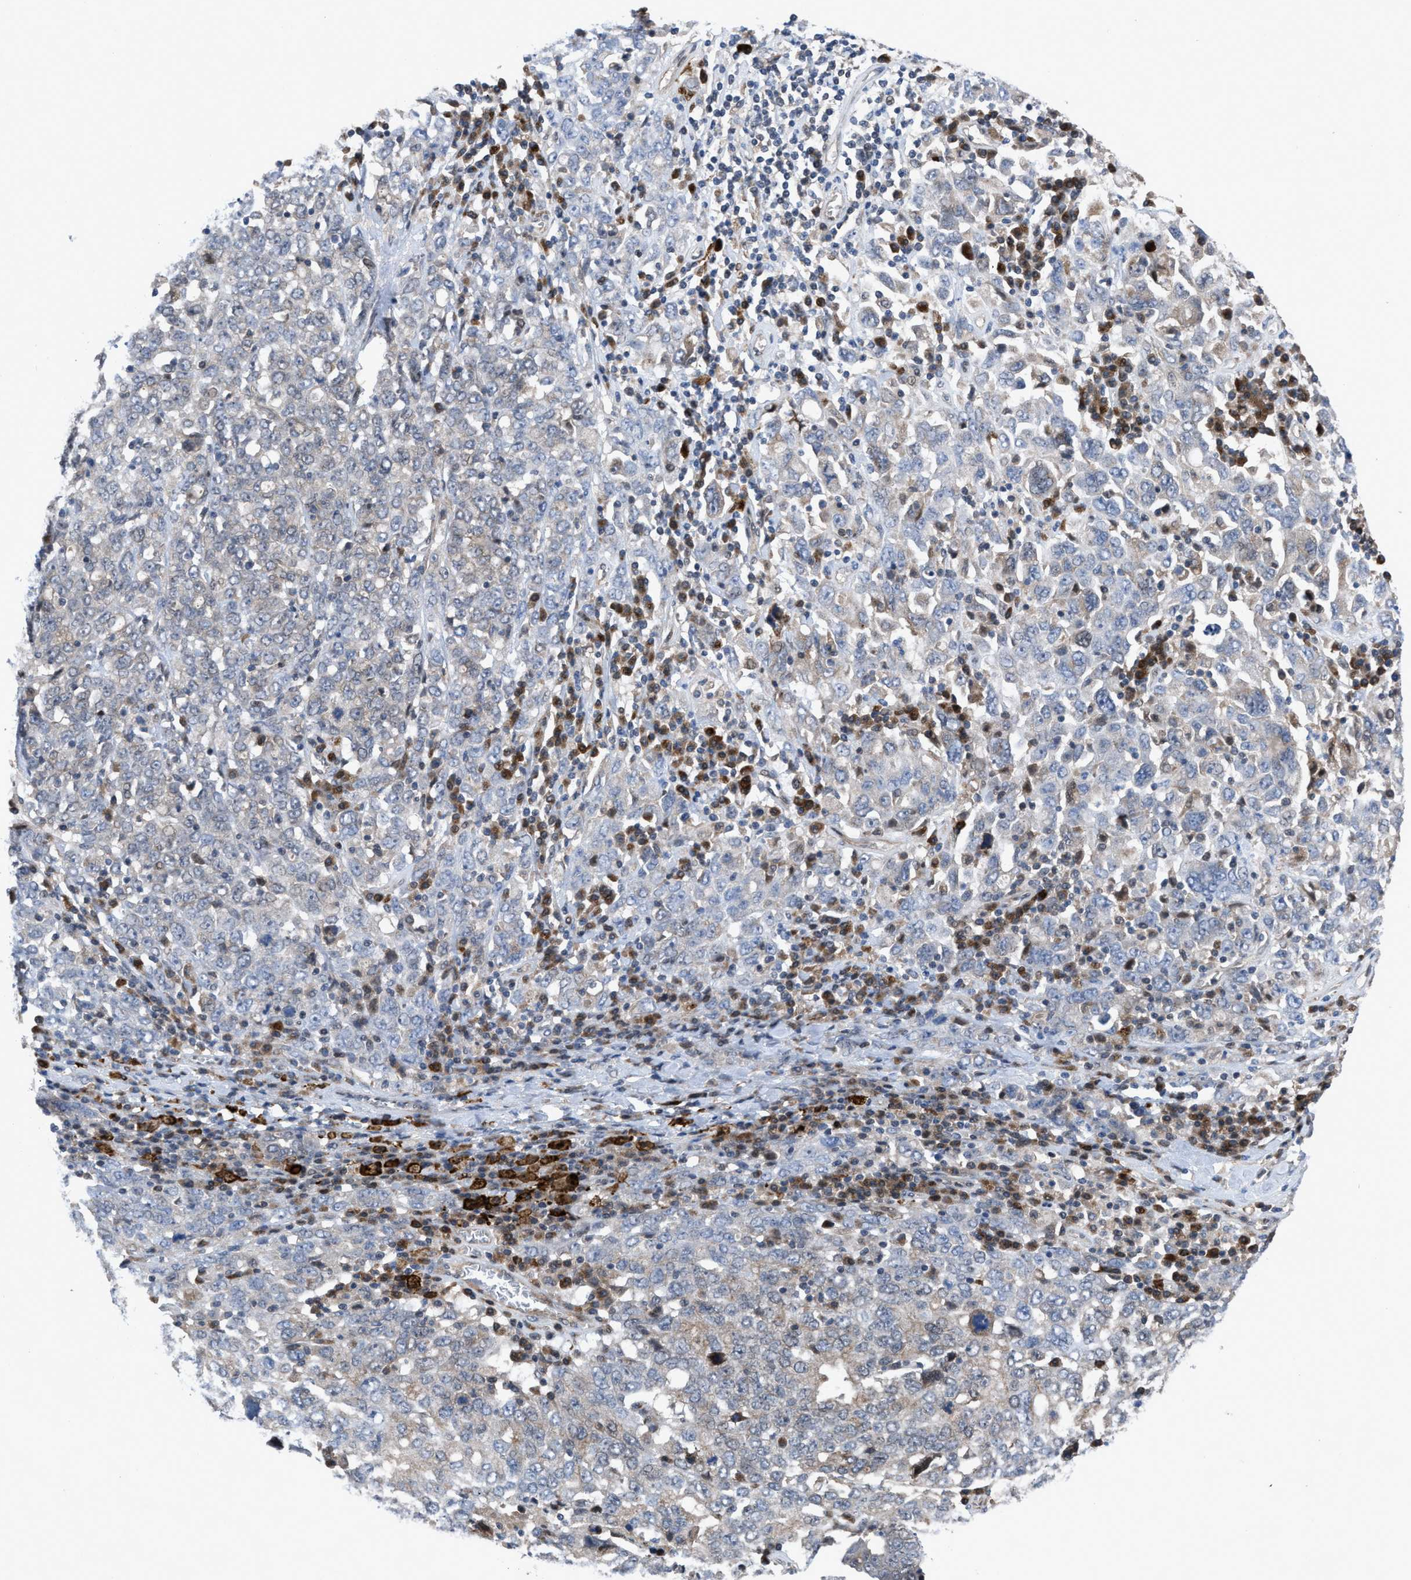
{"staining": {"intensity": "moderate", "quantity": "<25%", "location": "cytoplasmic/membranous"}, "tissue": "ovarian cancer", "cell_type": "Tumor cells", "image_type": "cancer", "snomed": [{"axis": "morphology", "description": "Carcinoma, endometroid"}, {"axis": "topography", "description": "Ovary"}], "caption": "Ovarian cancer was stained to show a protein in brown. There is low levels of moderate cytoplasmic/membranous expression in approximately <25% of tumor cells.", "gene": "IL17RE", "patient": {"sex": "female", "age": 62}}